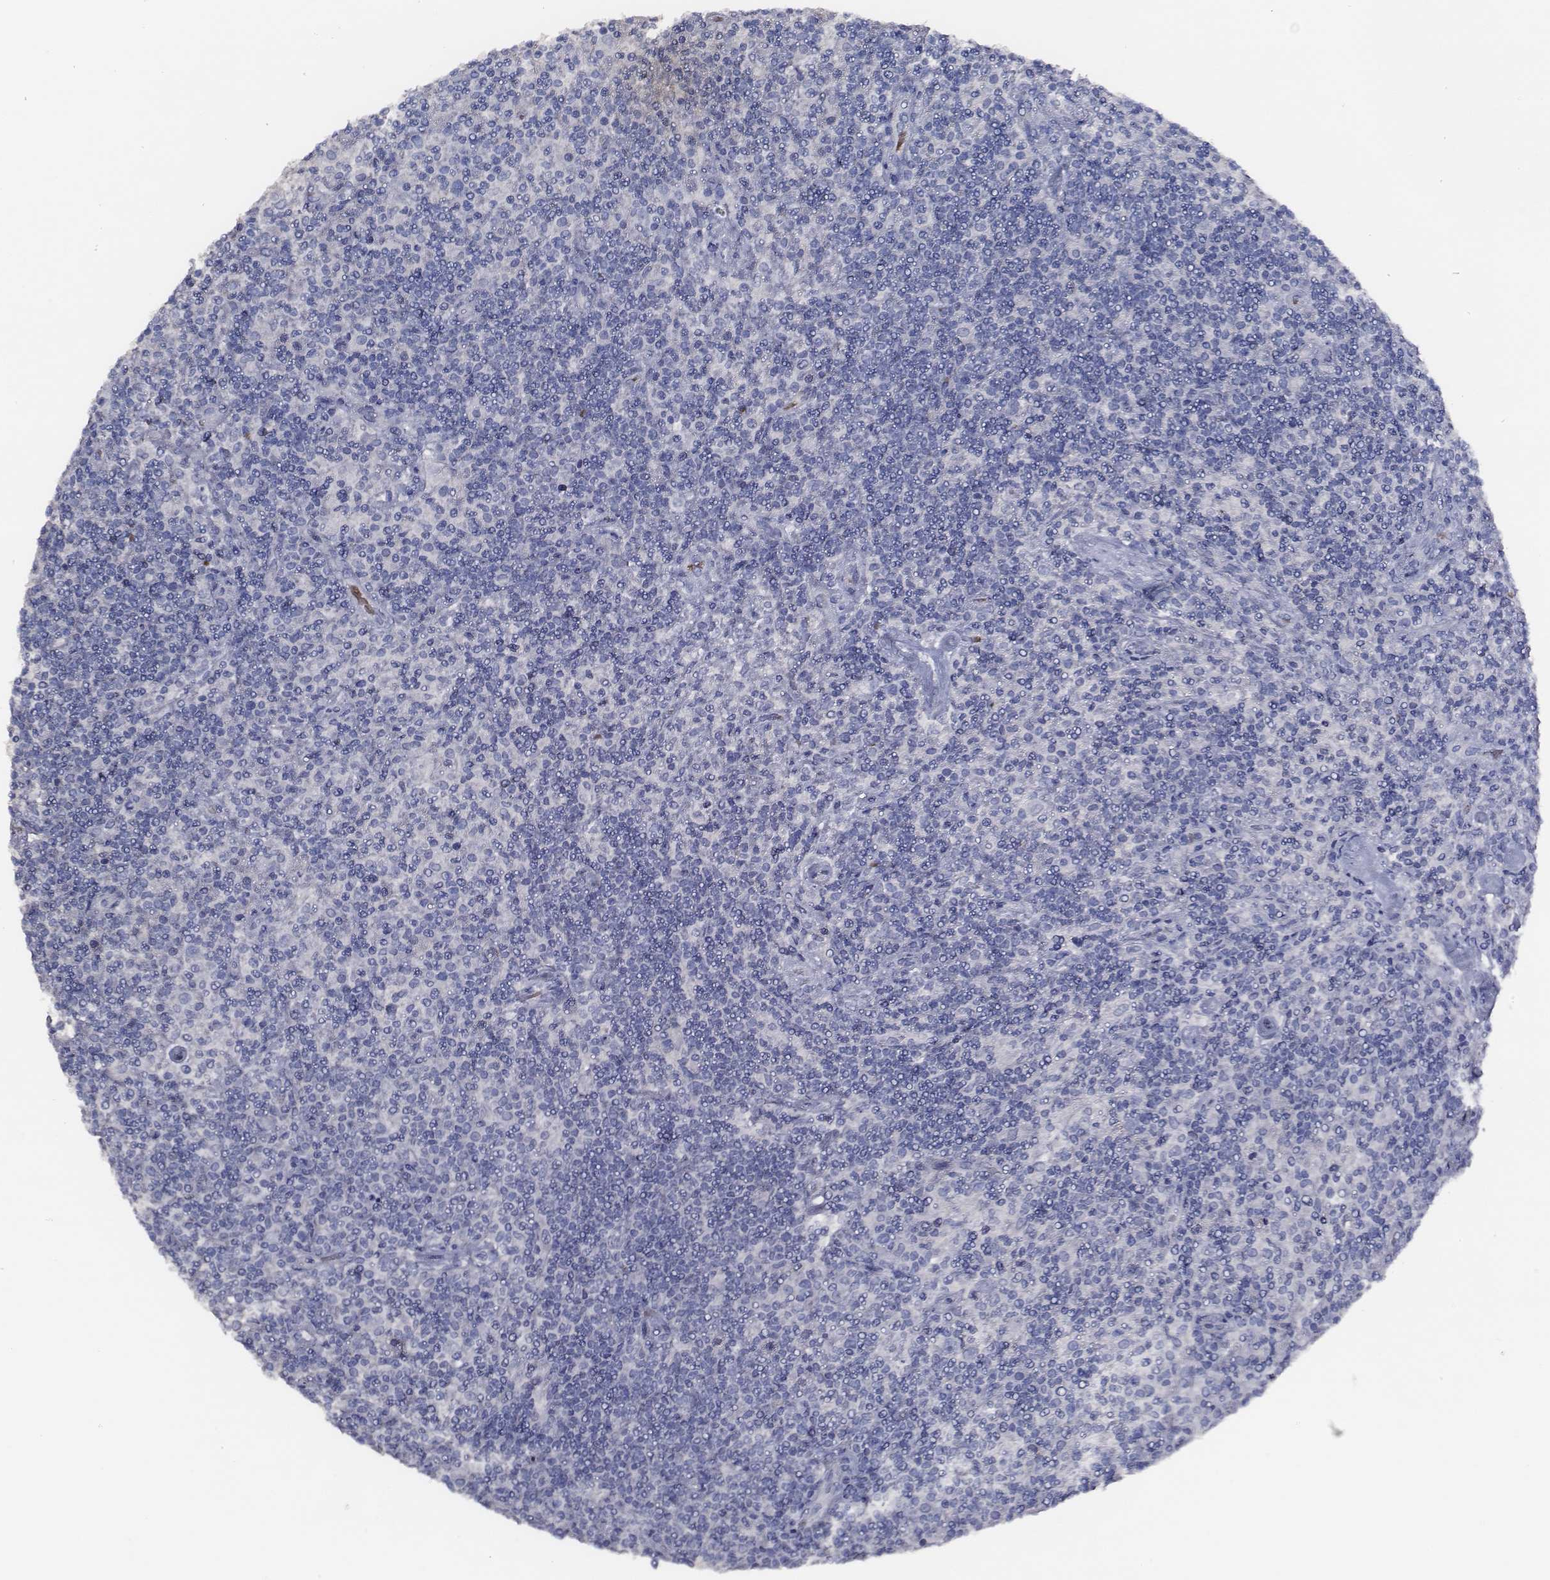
{"staining": {"intensity": "negative", "quantity": "none", "location": "none"}, "tissue": "lymphoma", "cell_type": "Tumor cells", "image_type": "cancer", "snomed": [{"axis": "morphology", "description": "Hodgkin's disease, NOS"}, {"axis": "topography", "description": "Lymph node"}], "caption": "Immunohistochemistry (IHC) of lymphoma exhibits no expression in tumor cells.", "gene": "AADAT", "patient": {"sex": "male", "age": 70}}